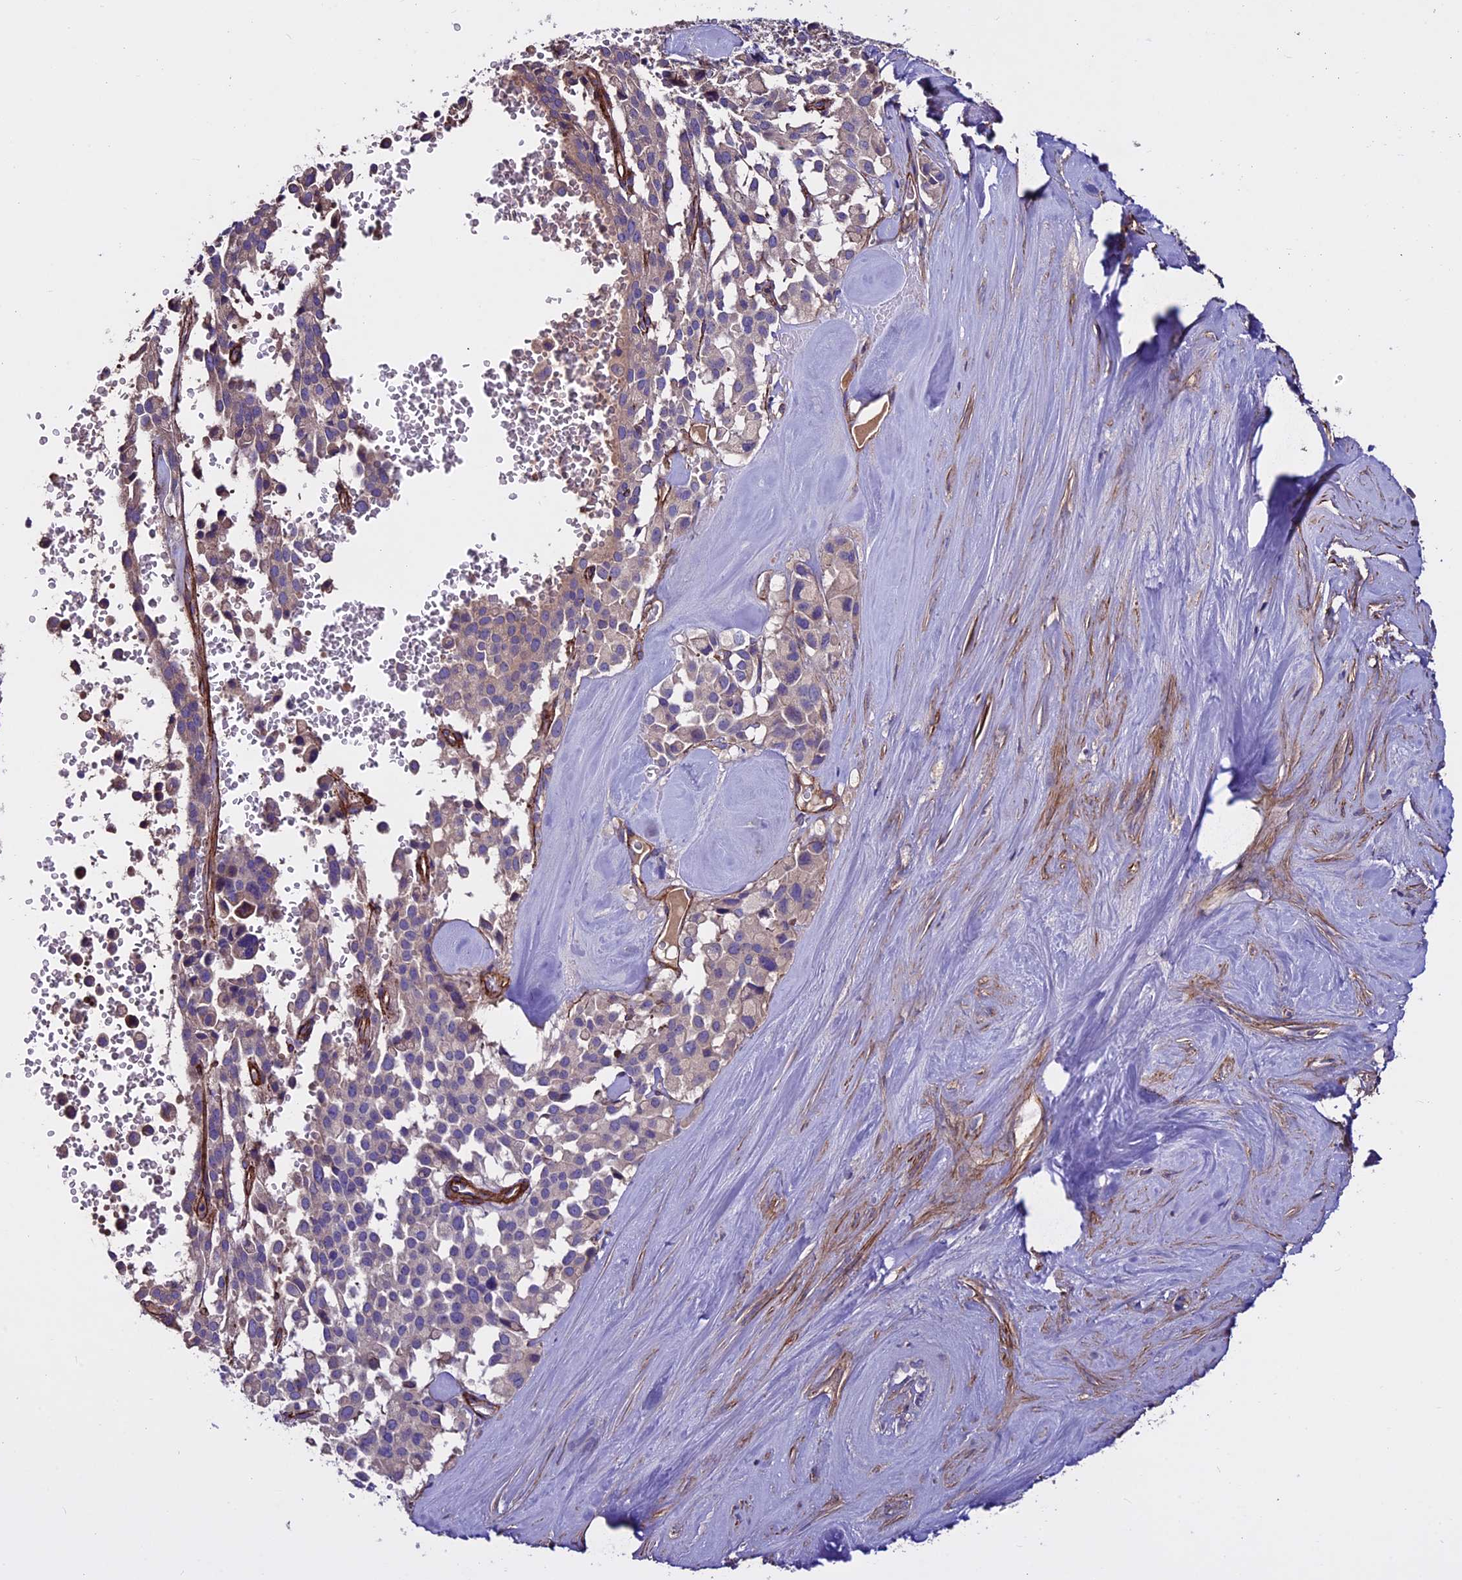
{"staining": {"intensity": "negative", "quantity": "none", "location": "none"}, "tissue": "pancreatic cancer", "cell_type": "Tumor cells", "image_type": "cancer", "snomed": [{"axis": "morphology", "description": "Adenocarcinoma, NOS"}, {"axis": "topography", "description": "Pancreas"}], "caption": "There is no significant expression in tumor cells of pancreatic cancer.", "gene": "EVA1B", "patient": {"sex": "male", "age": 65}}